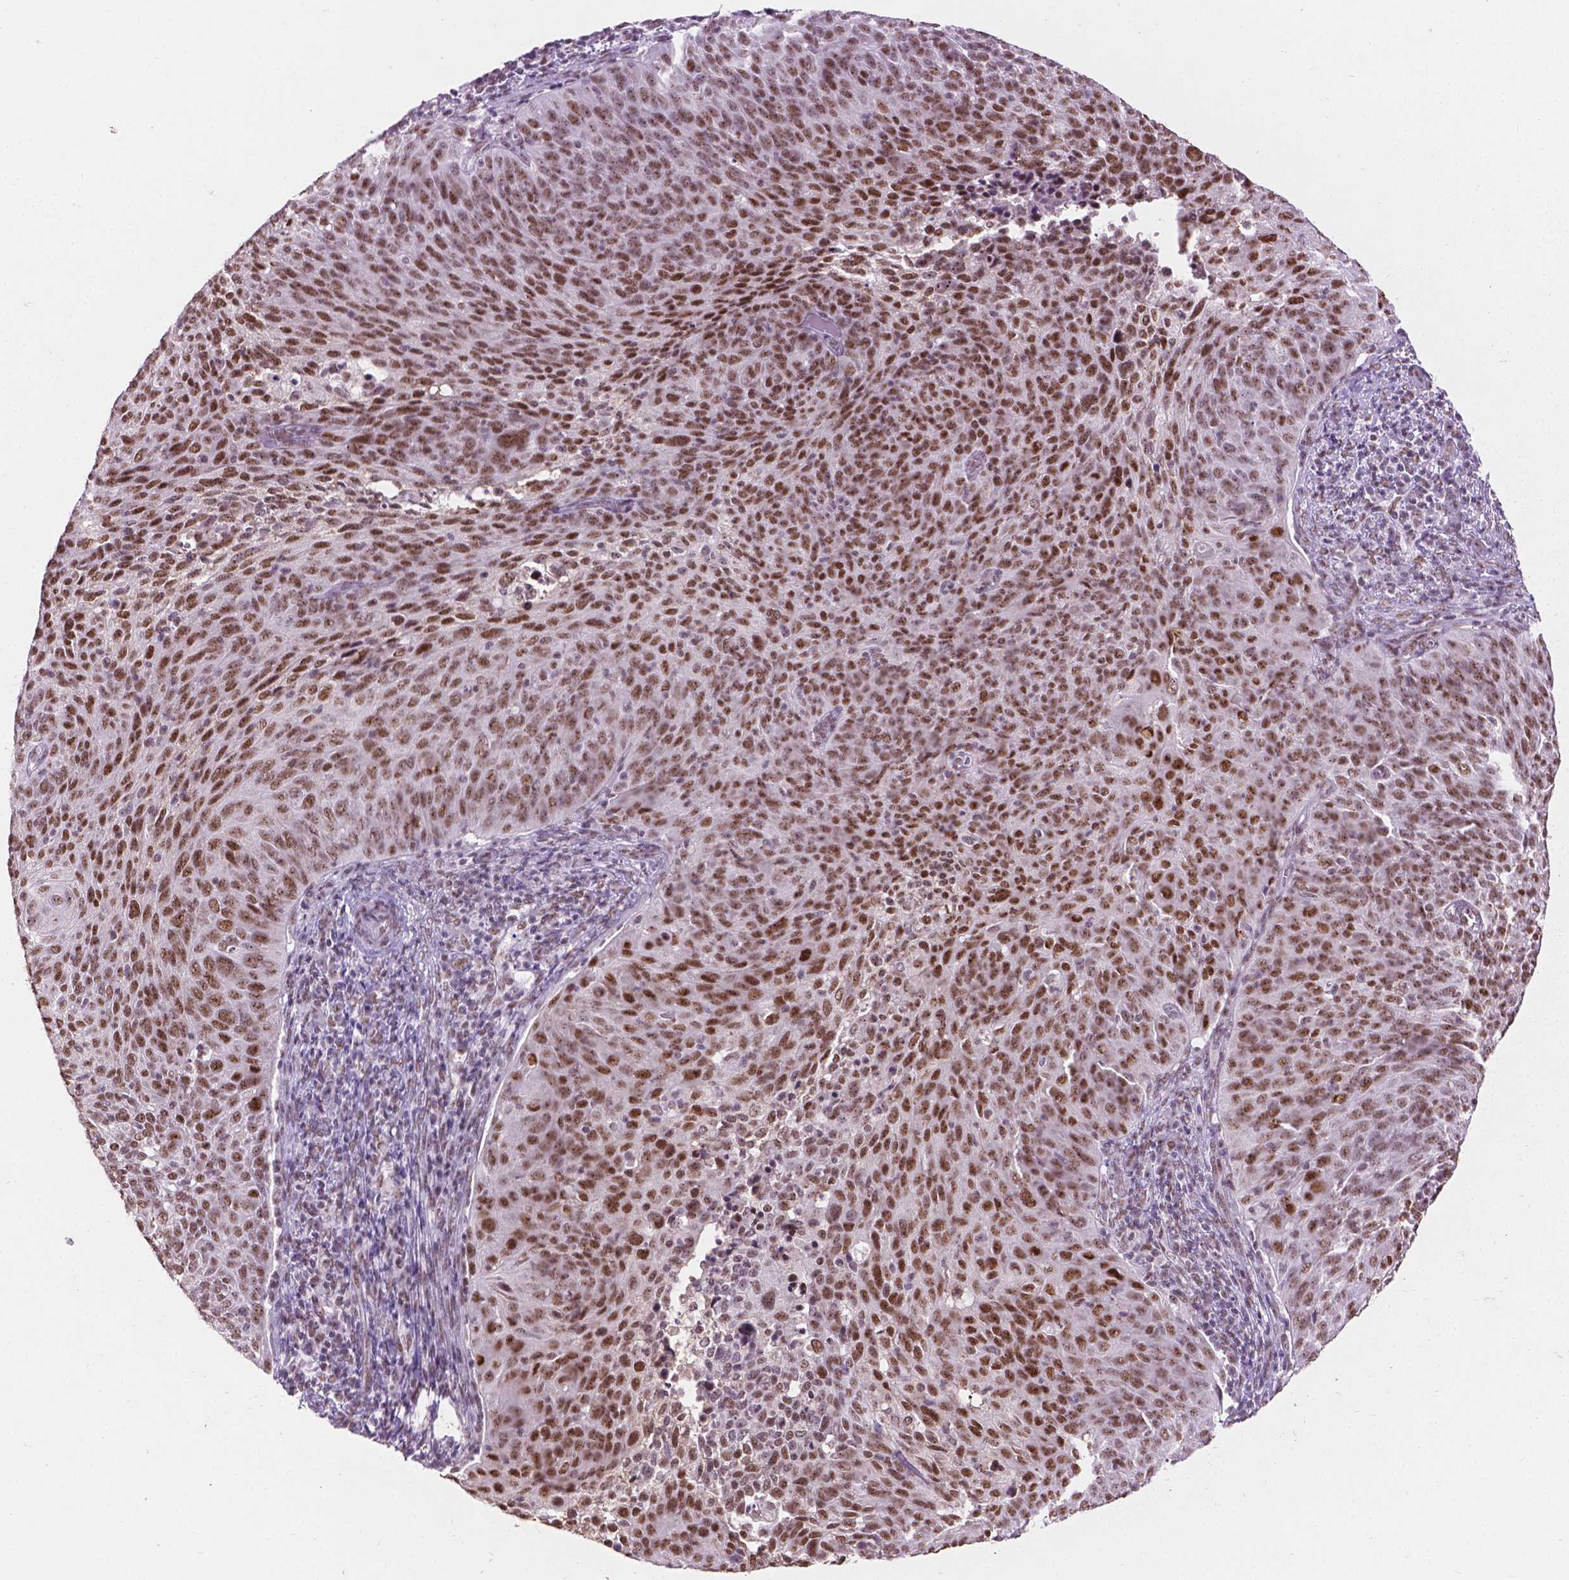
{"staining": {"intensity": "moderate", "quantity": ">75%", "location": "nuclear"}, "tissue": "cervical cancer", "cell_type": "Tumor cells", "image_type": "cancer", "snomed": [{"axis": "morphology", "description": "Squamous cell carcinoma, NOS"}, {"axis": "topography", "description": "Cervix"}], "caption": "Squamous cell carcinoma (cervical) tissue reveals moderate nuclear expression in about >75% of tumor cells, visualized by immunohistochemistry. Using DAB (brown) and hematoxylin (blue) stains, captured at high magnification using brightfield microscopy.", "gene": "COIL", "patient": {"sex": "female", "age": 39}}